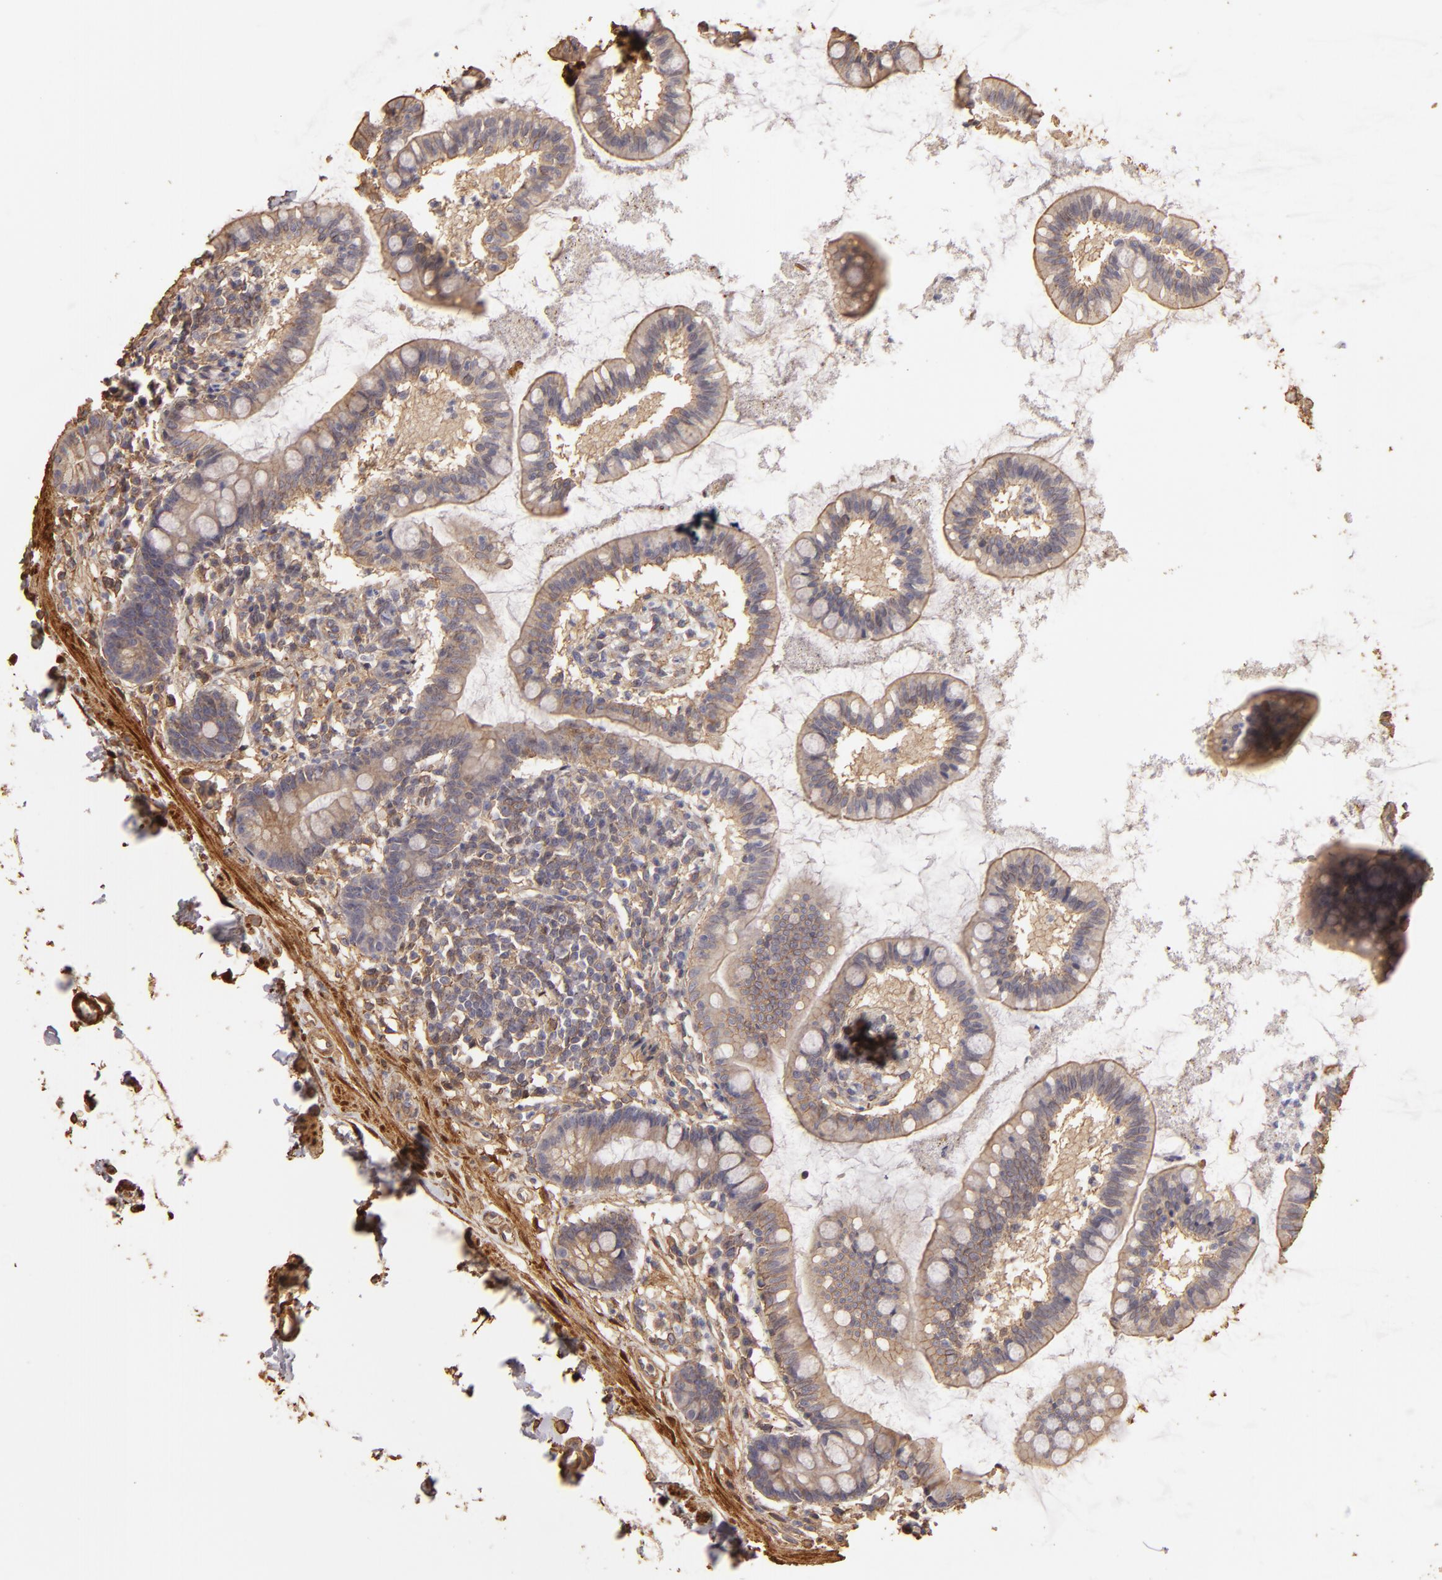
{"staining": {"intensity": "weak", "quantity": "<25%", "location": "cytoplasmic/membranous"}, "tissue": "small intestine", "cell_type": "Glandular cells", "image_type": "normal", "snomed": [{"axis": "morphology", "description": "Normal tissue, NOS"}, {"axis": "topography", "description": "Small intestine"}], "caption": "DAB immunohistochemical staining of unremarkable human small intestine shows no significant staining in glandular cells. Nuclei are stained in blue.", "gene": "HSPB6", "patient": {"sex": "female", "age": 61}}